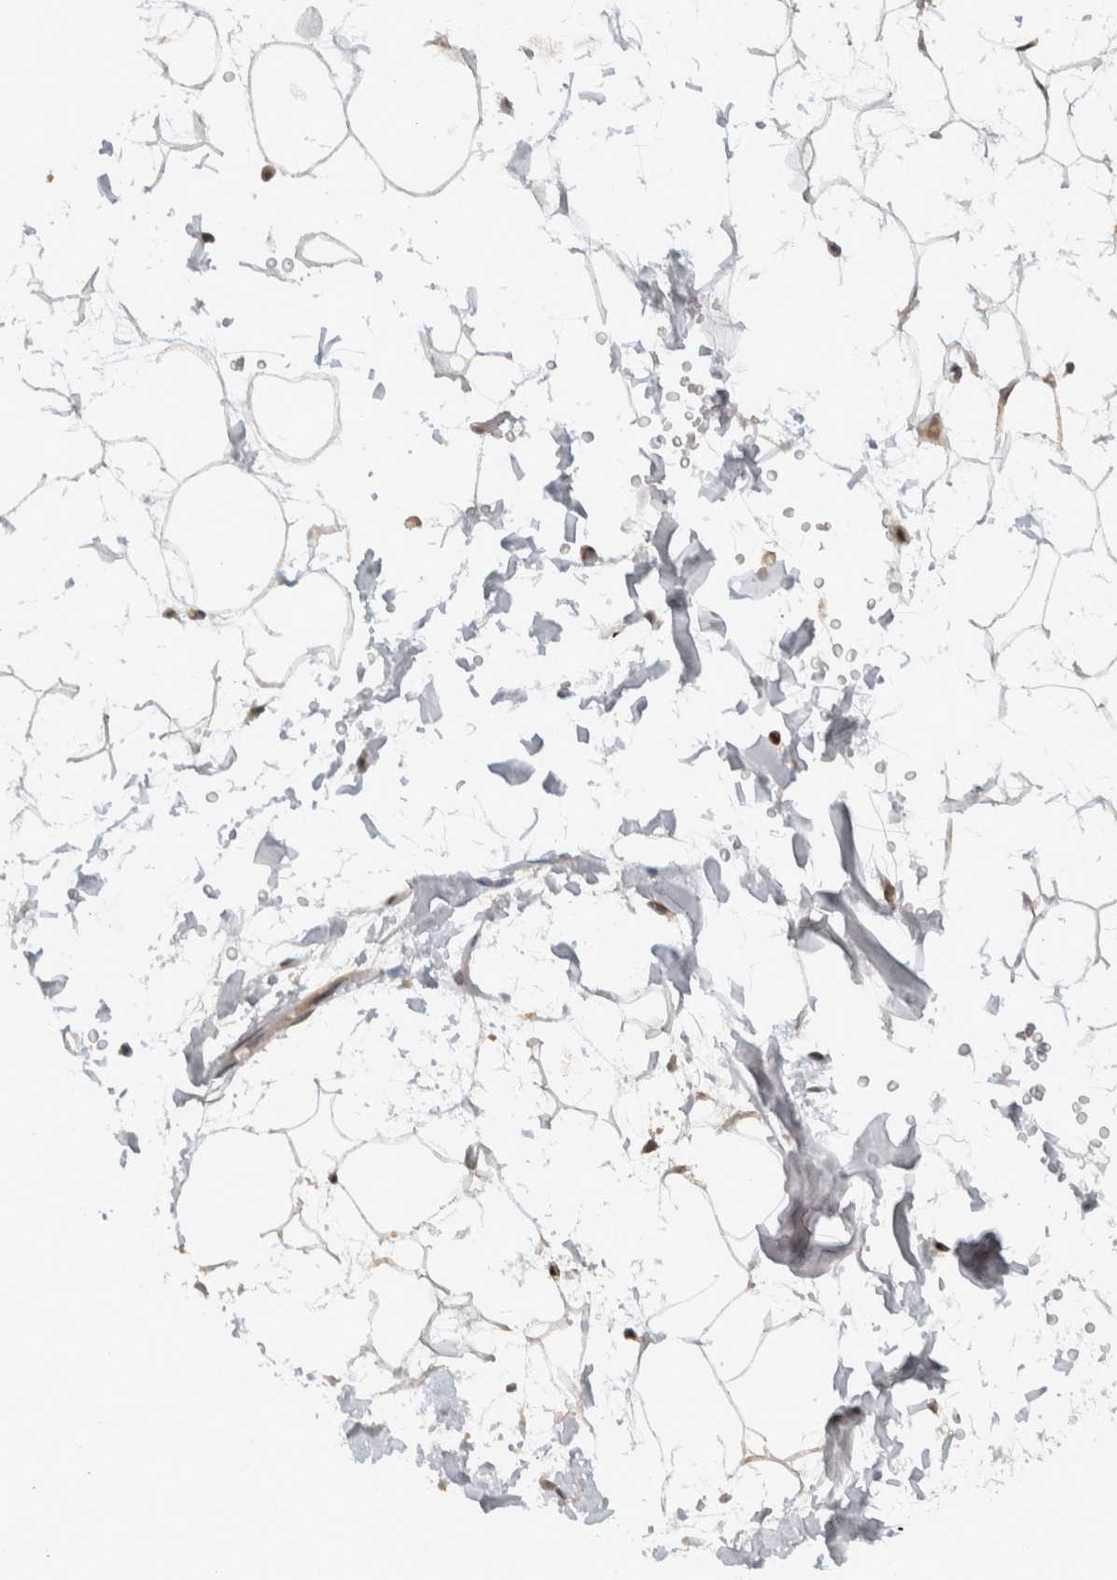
{"staining": {"intensity": "weak", "quantity": "25%-75%", "location": "cytoplasmic/membranous,nuclear"}, "tissue": "adipose tissue", "cell_type": "Adipocytes", "image_type": "normal", "snomed": [{"axis": "morphology", "description": "Normal tissue, NOS"}, {"axis": "topography", "description": "Soft tissue"}], "caption": "A micrograph of adipose tissue stained for a protein demonstrates weak cytoplasmic/membranous,nuclear brown staining in adipocytes. (DAB (3,3'-diaminobenzidine) IHC, brown staining for protein, blue staining for nuclei).", "gene": "ZFP91", "patient": {"sex": "male", "age": 72}}